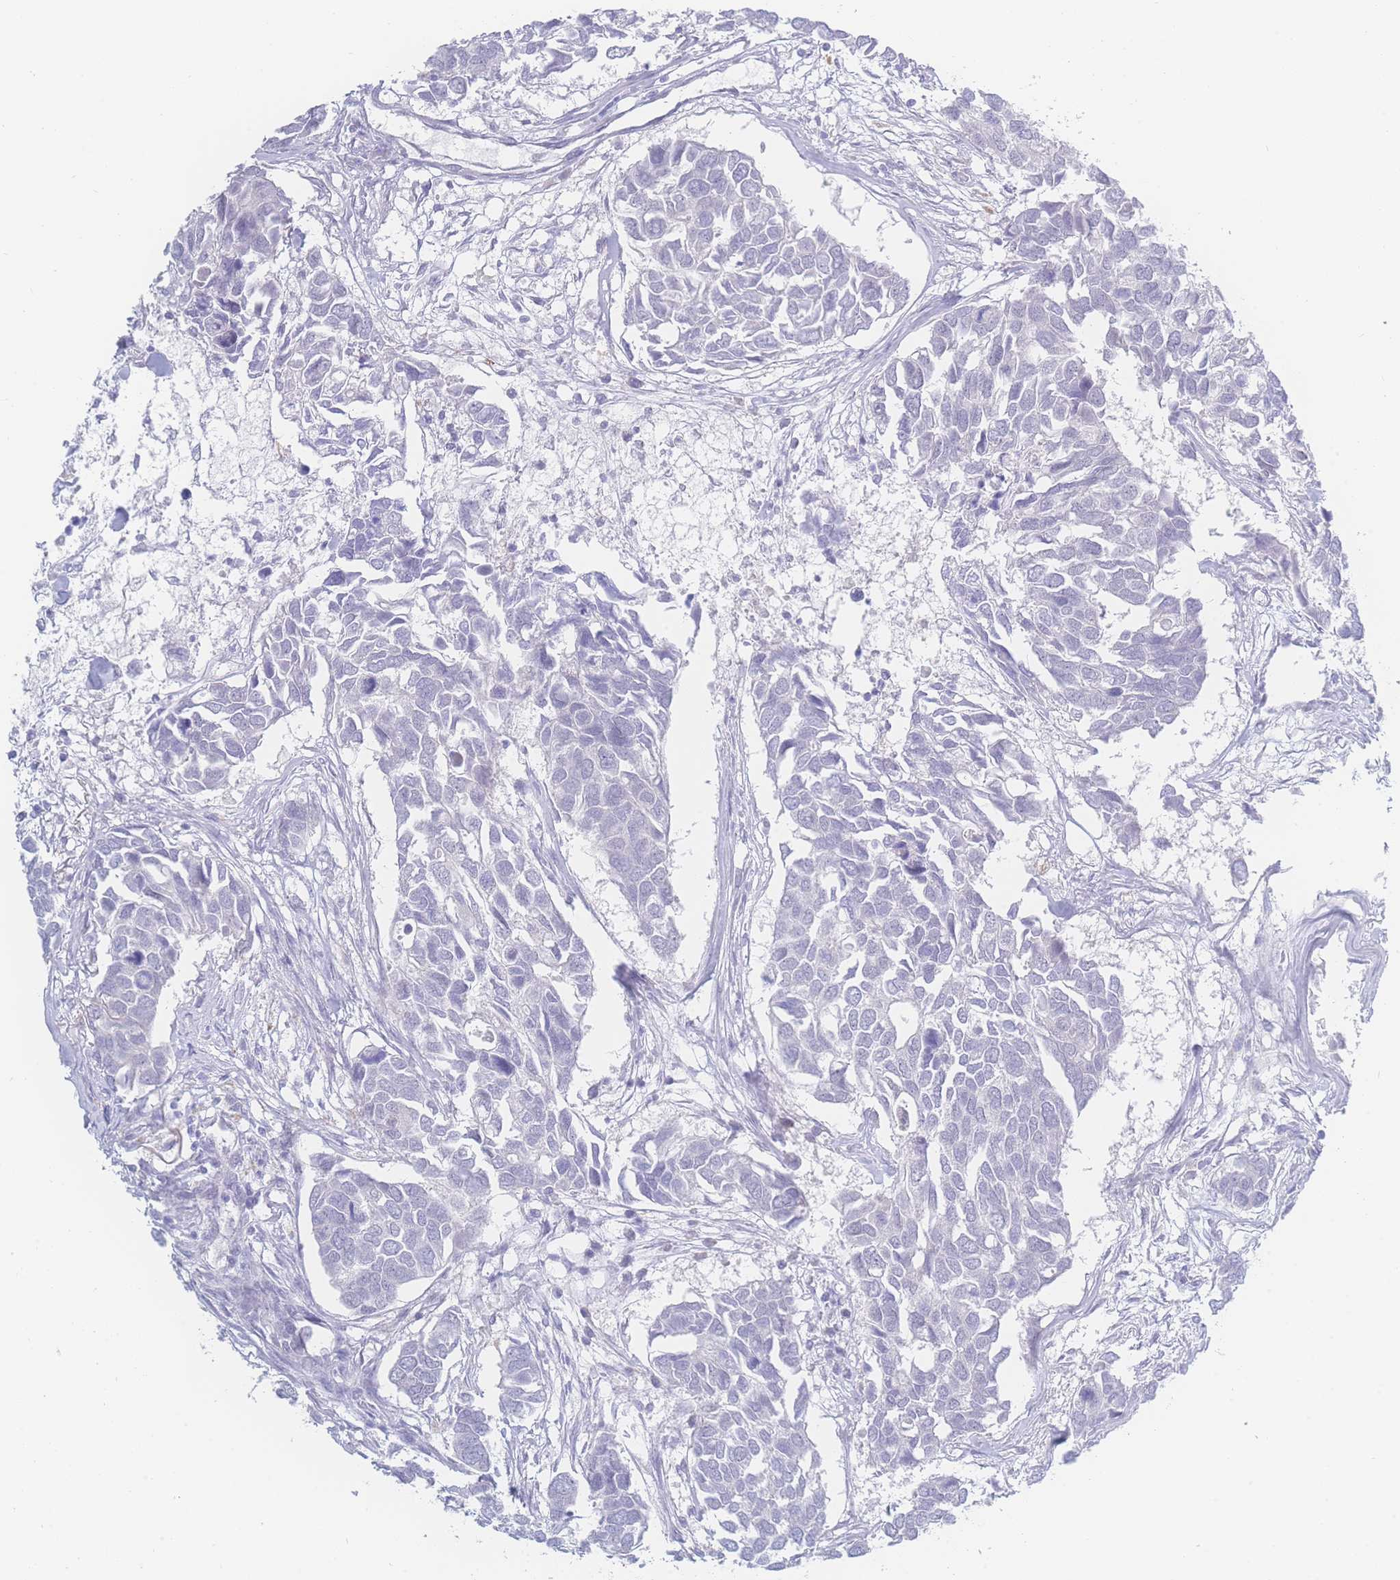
{"staining": {"intensity": "negative", "quantity": "none", "location": "none"}, "tissue": "breast cancer", "cell_type": "Tumor cells", "image_type": "cancer", "snomed": [{"axis": "morphology", "description": "Duct carcinoma"}, {"axis": "topography", "description": "Breast"}], "caption": "A histopathology image of human breast intraductal carcinoma is negative for staining in tumor cells. (Brightfield microscopy of DAB IHC at high magnification).", "gene": "PRSS22", "patient": {"sex": "female", "age": 83}}